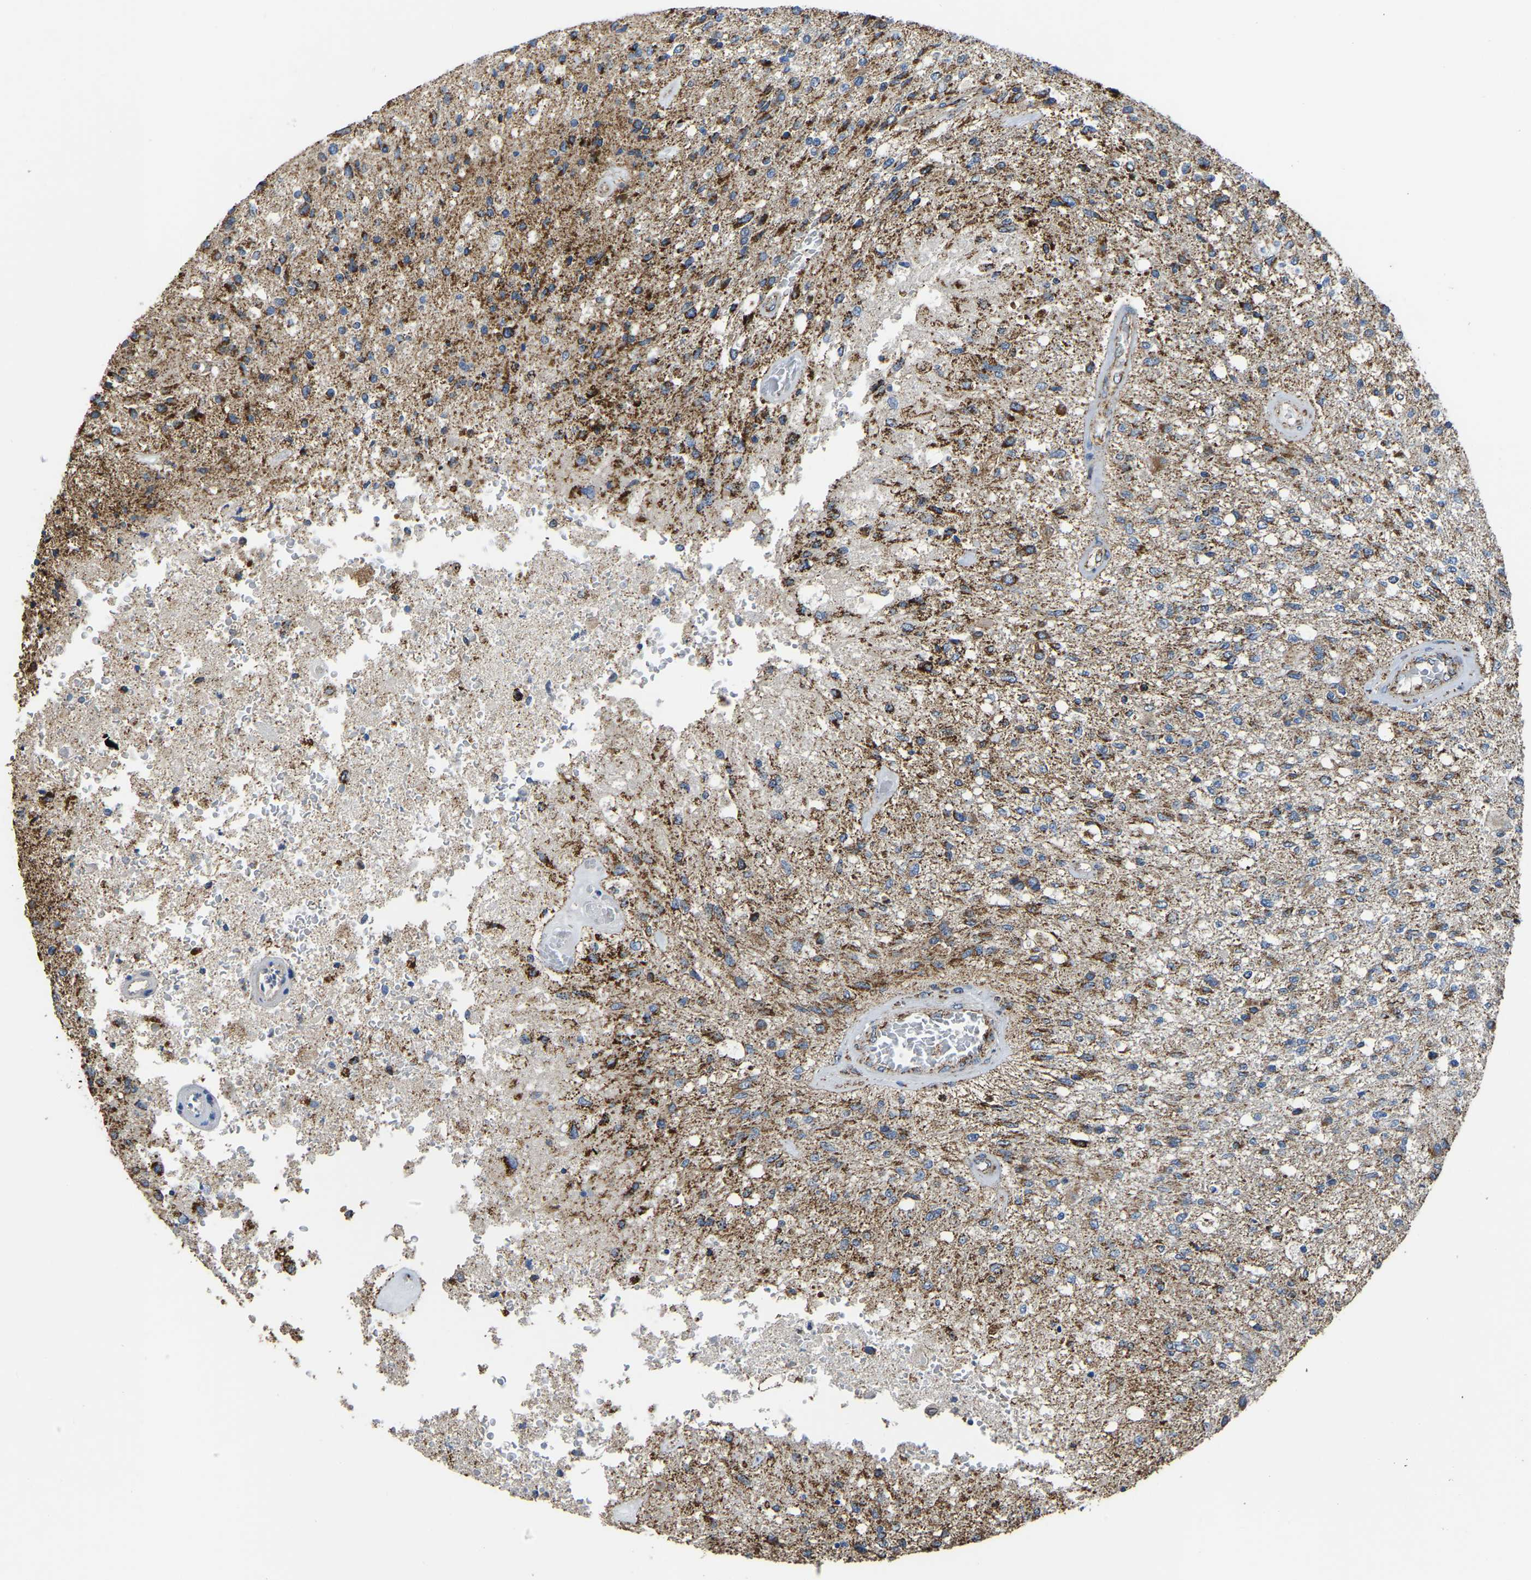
{"staining": {"intensity": "strong", "quantity": "25%-75%", "location": "cytoplasmic/membranous"}, "tissue": "glioma", "cell_type": "Tumor cells", "image_type": "cancer", "snomed": [{"axis": "morphology", "description": "Normal tissue, NOS"}, {"axis": "morphology", "description": "Glioma, malignant, High grade"}, {"axis": "topography", "description": "Cerebral cortex"}], "caption": "A photomicrograph of glioma stained for a protein demonstrates strong cytoplasmic/membranous brown staining in tumor cells. (DAB = brown stain, brightfield microscopy at high magnification).", "gene": "ETFA", "patient": {"sex": "male", "age": 77}}